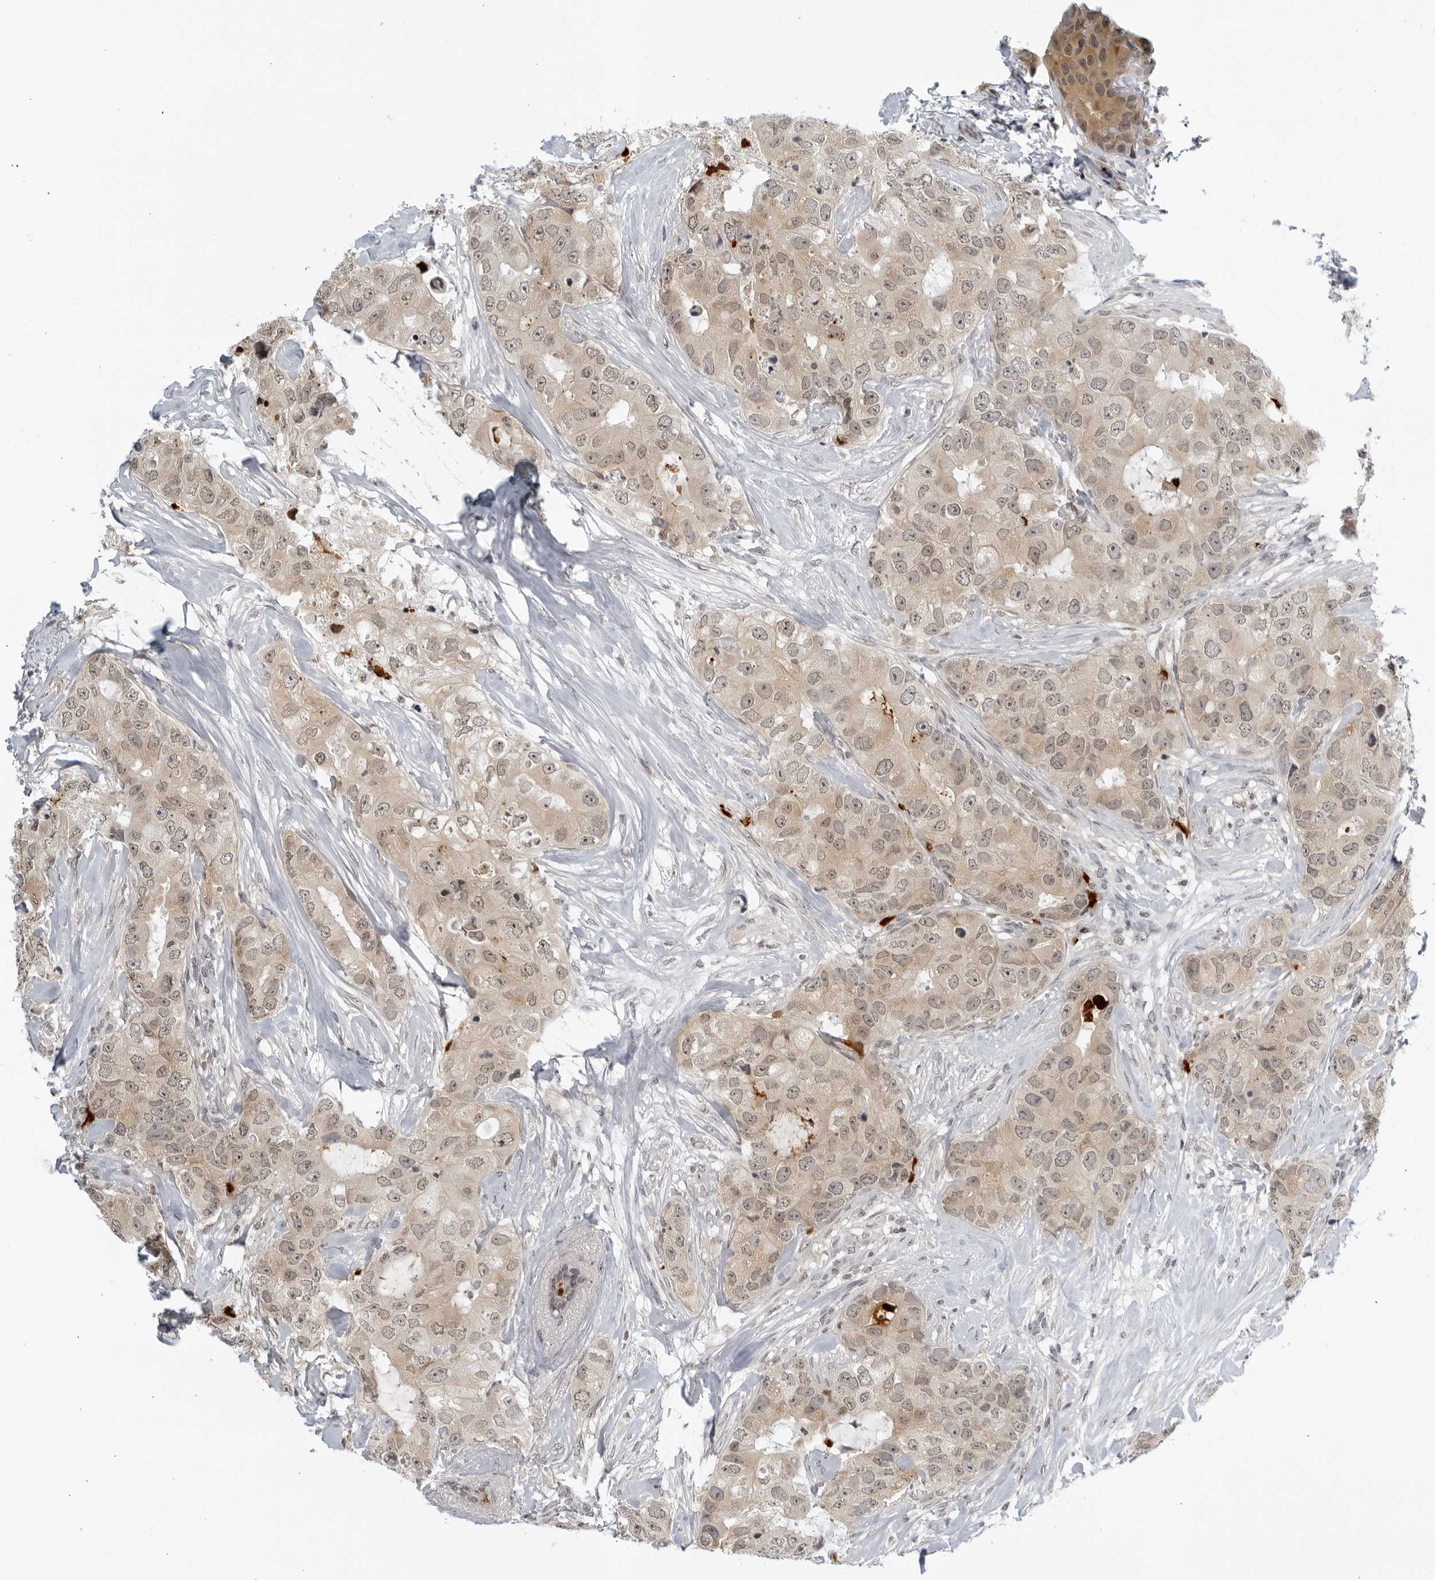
{"staining": {"intensity": "weak", "quantity": ">75%", "location": "cytoplasmic/membranous,nuclear"}, "tissue": "breast cancer", "cell_type": "Tumor cells", "image_type": "cancer", "snomed": [{"axis": "morphology", "description": "Duct carcinoma"}, {"axis": "topography", "description": "Breast"}], "caption": "Breast cancer (intraductal carcinoma) stained with DAB immunohistochemistry demonstrates low levels of weak cytoplasmic/membranous and nuclear expression in approximately >75% of tumor cells.", "gene": "CC2D1B", "patient": {"sex": "female", "age": 62}}